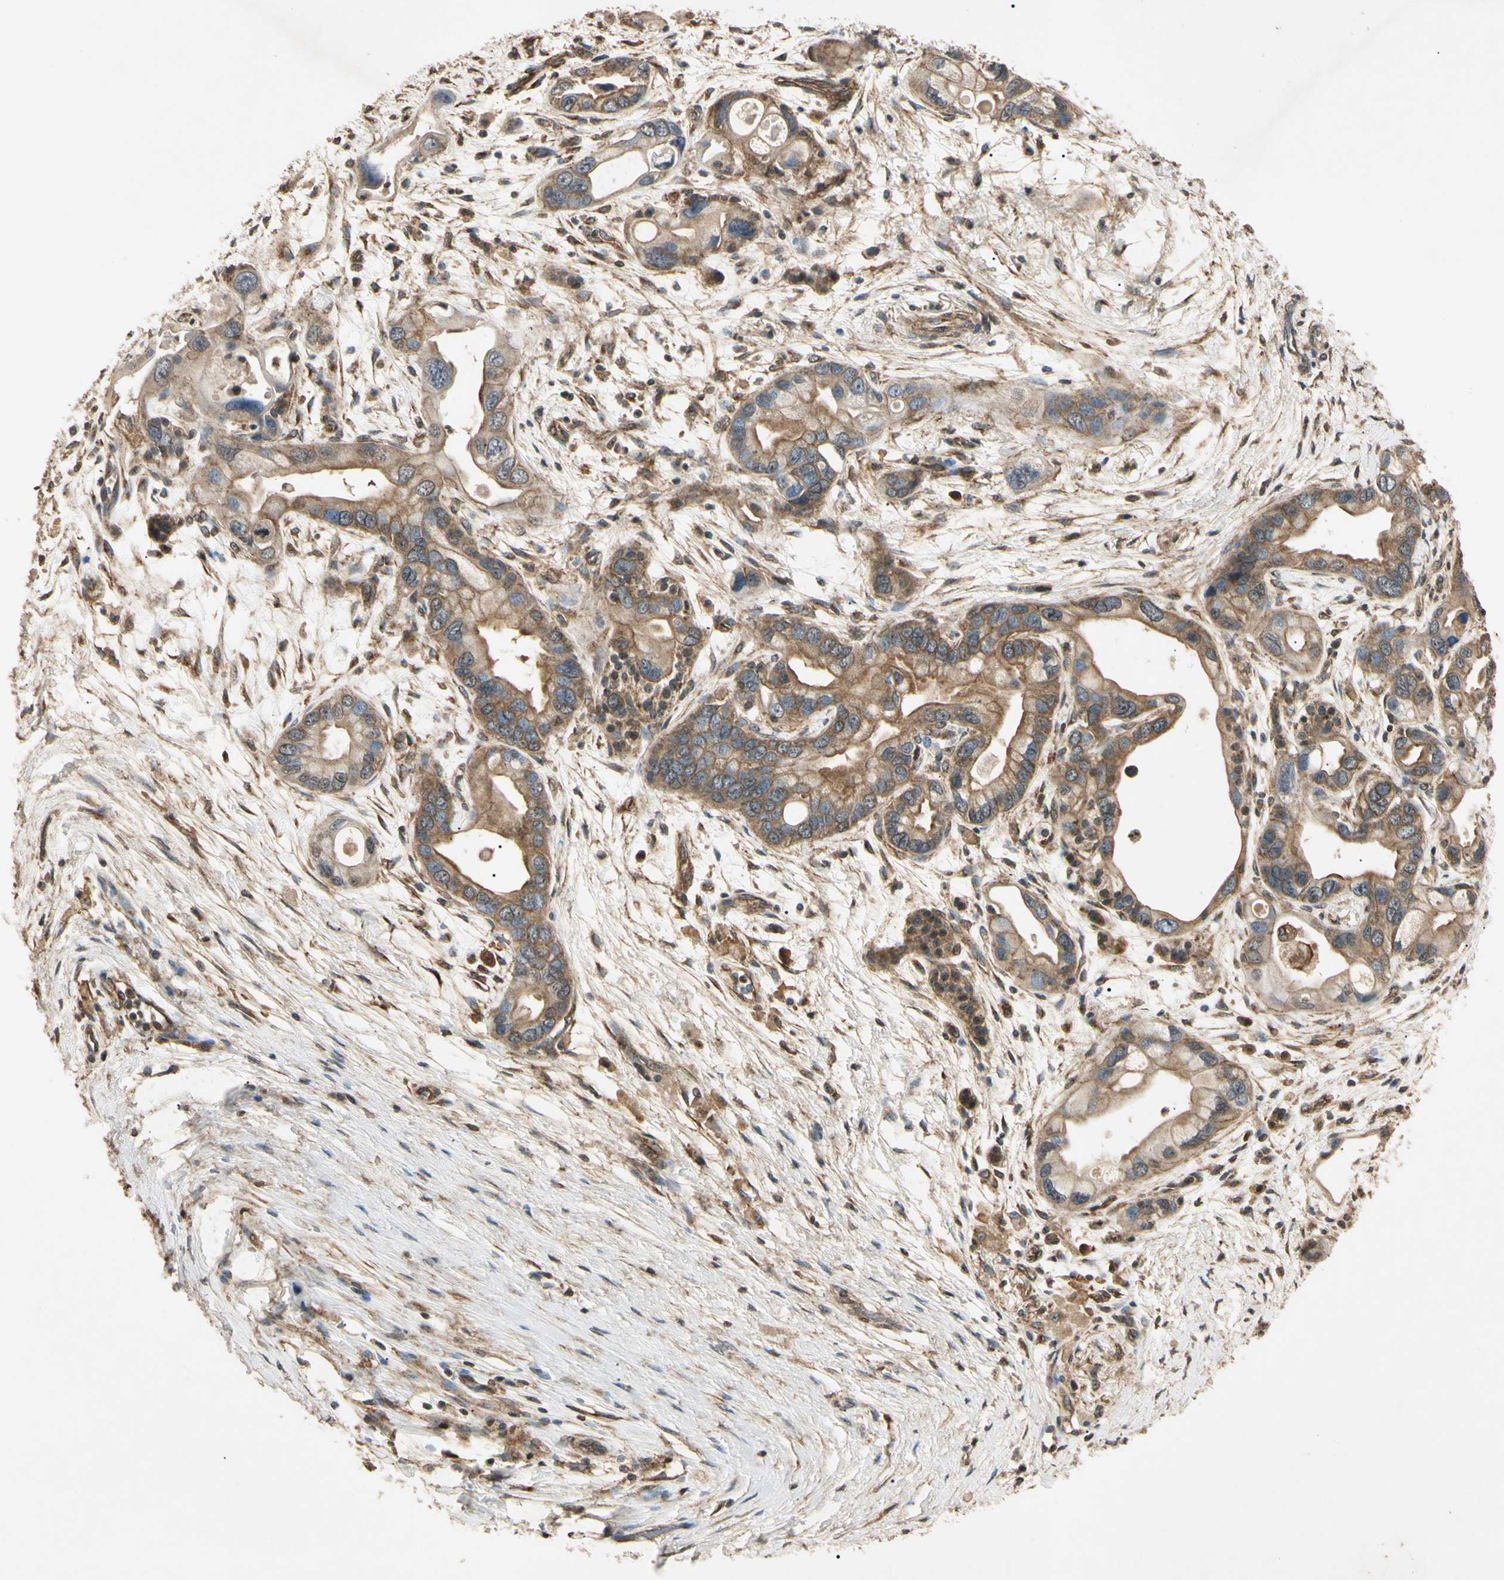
{"staining": {"intensity": "moderate", "quantity": "25%-75%", "location": "cytoplasmic/membranous"}, "tissue": "pancreatic cancer", "cell_type": "Tumor cells", "image_type": "cancer", "snomed": [{"axis": "morphology", "description": "Adenocarcinoma, NOS"}, {"axis": "topography", "description": "Pancreas"}], "caption": "Pancreatic cancer was stained to show a protein in brown. There is medium levels of moderate cytoplasmic/membranous staining in about 25%-75% of tumor cells.", "gene": "EPN1", "patient": {"sex": "female", "age": 77}}